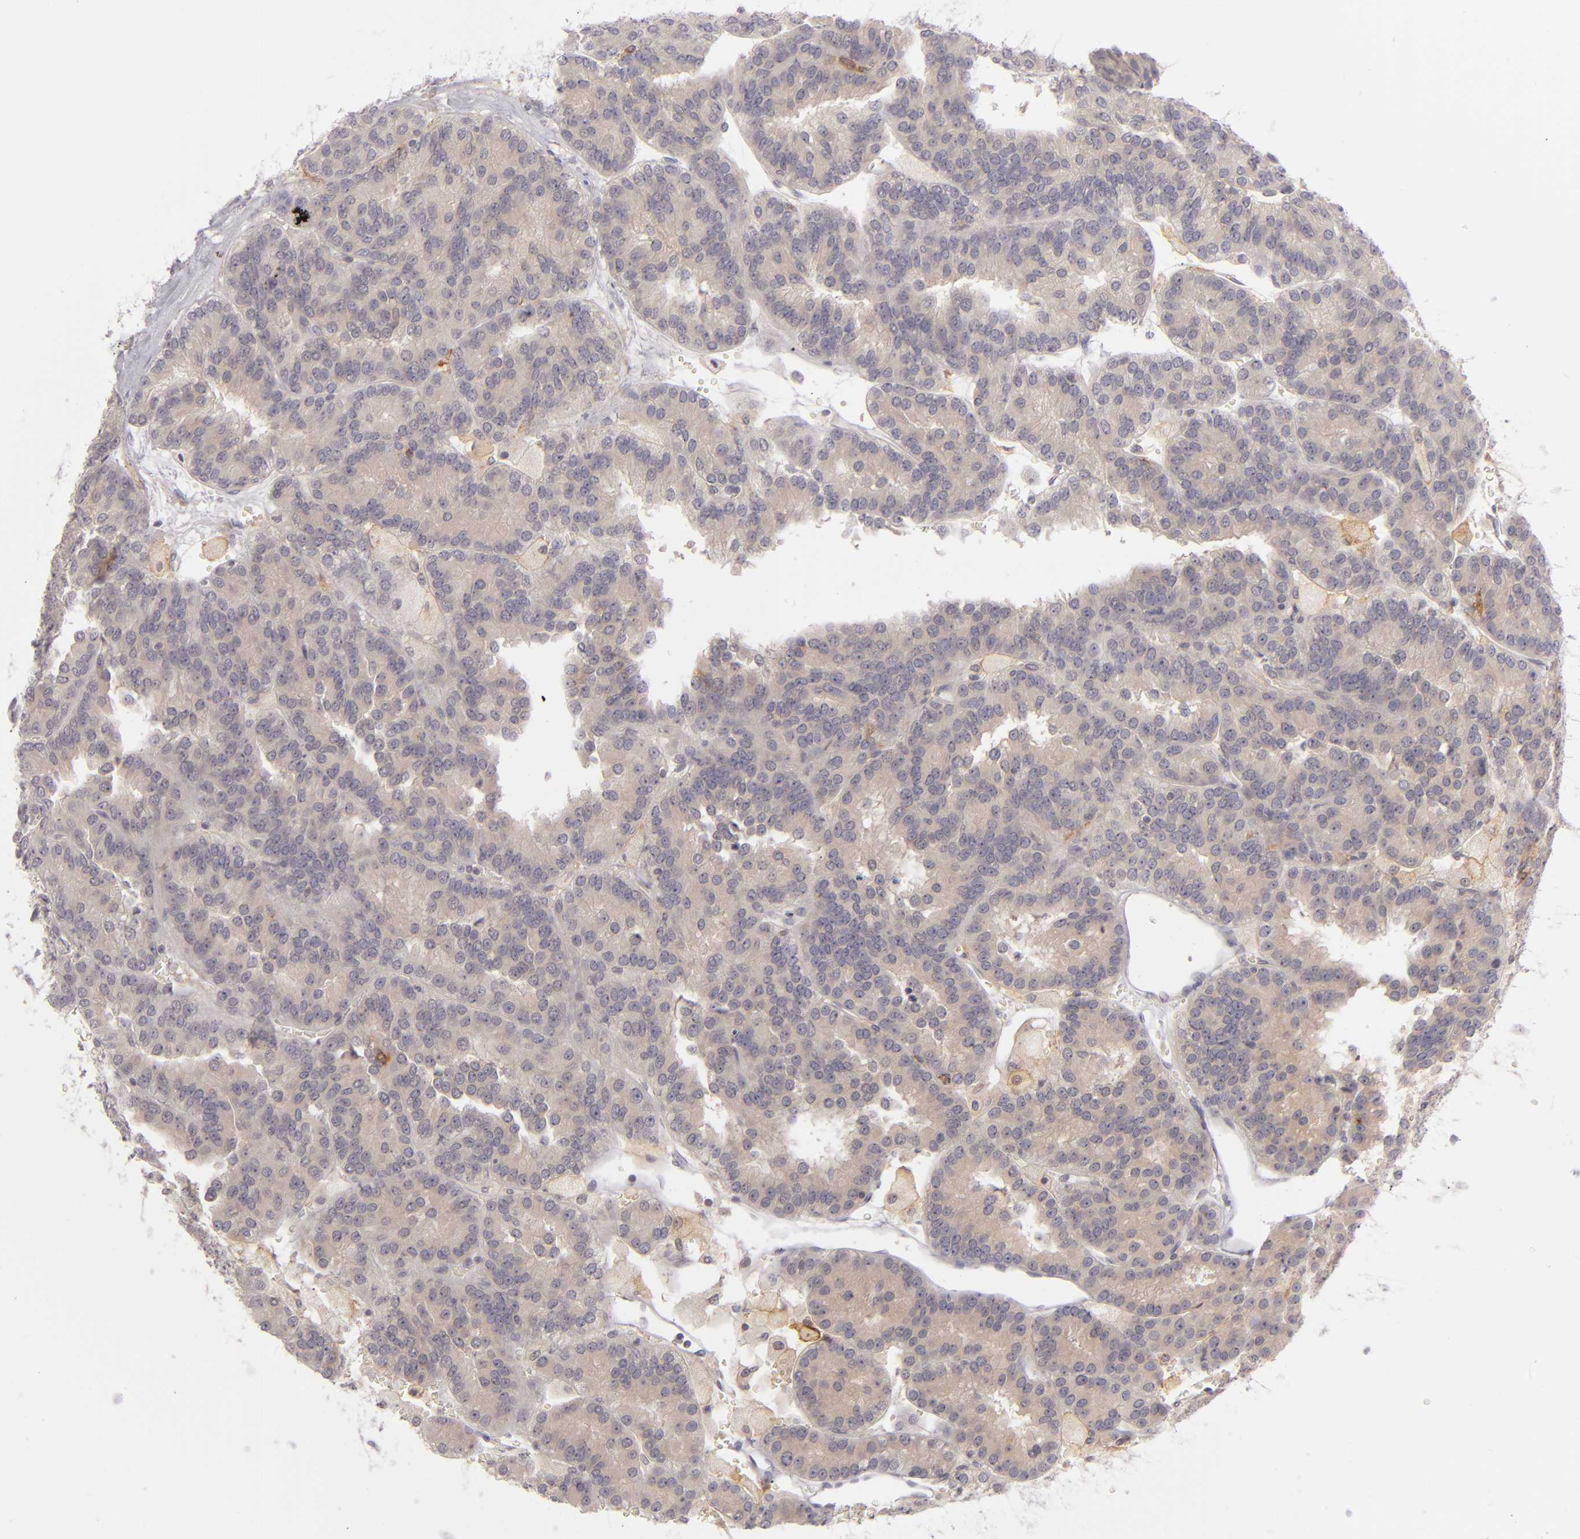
{"staining": {"intensity": "weak", "quantity": "<25%", "location": "cytoplasmic/membranous"}, "tissue": "renal cancer", "cell_type": "Tumor cells", "image_type": "cancer", "snomed": [{"axis": "morphology", "description": "Adenocarcinoma, NOS"}, {"axis": "topography", "description": "Kidney"}], "caption": "Immunohistochemistry (IHC) photomicrograph of human renal cancer (adenocarcinoma) stained for a protein (brown), which demonstrates no positivity in tumor cells.", "gene": "CD83", "patient": {"sex": "male", "age": 46}}